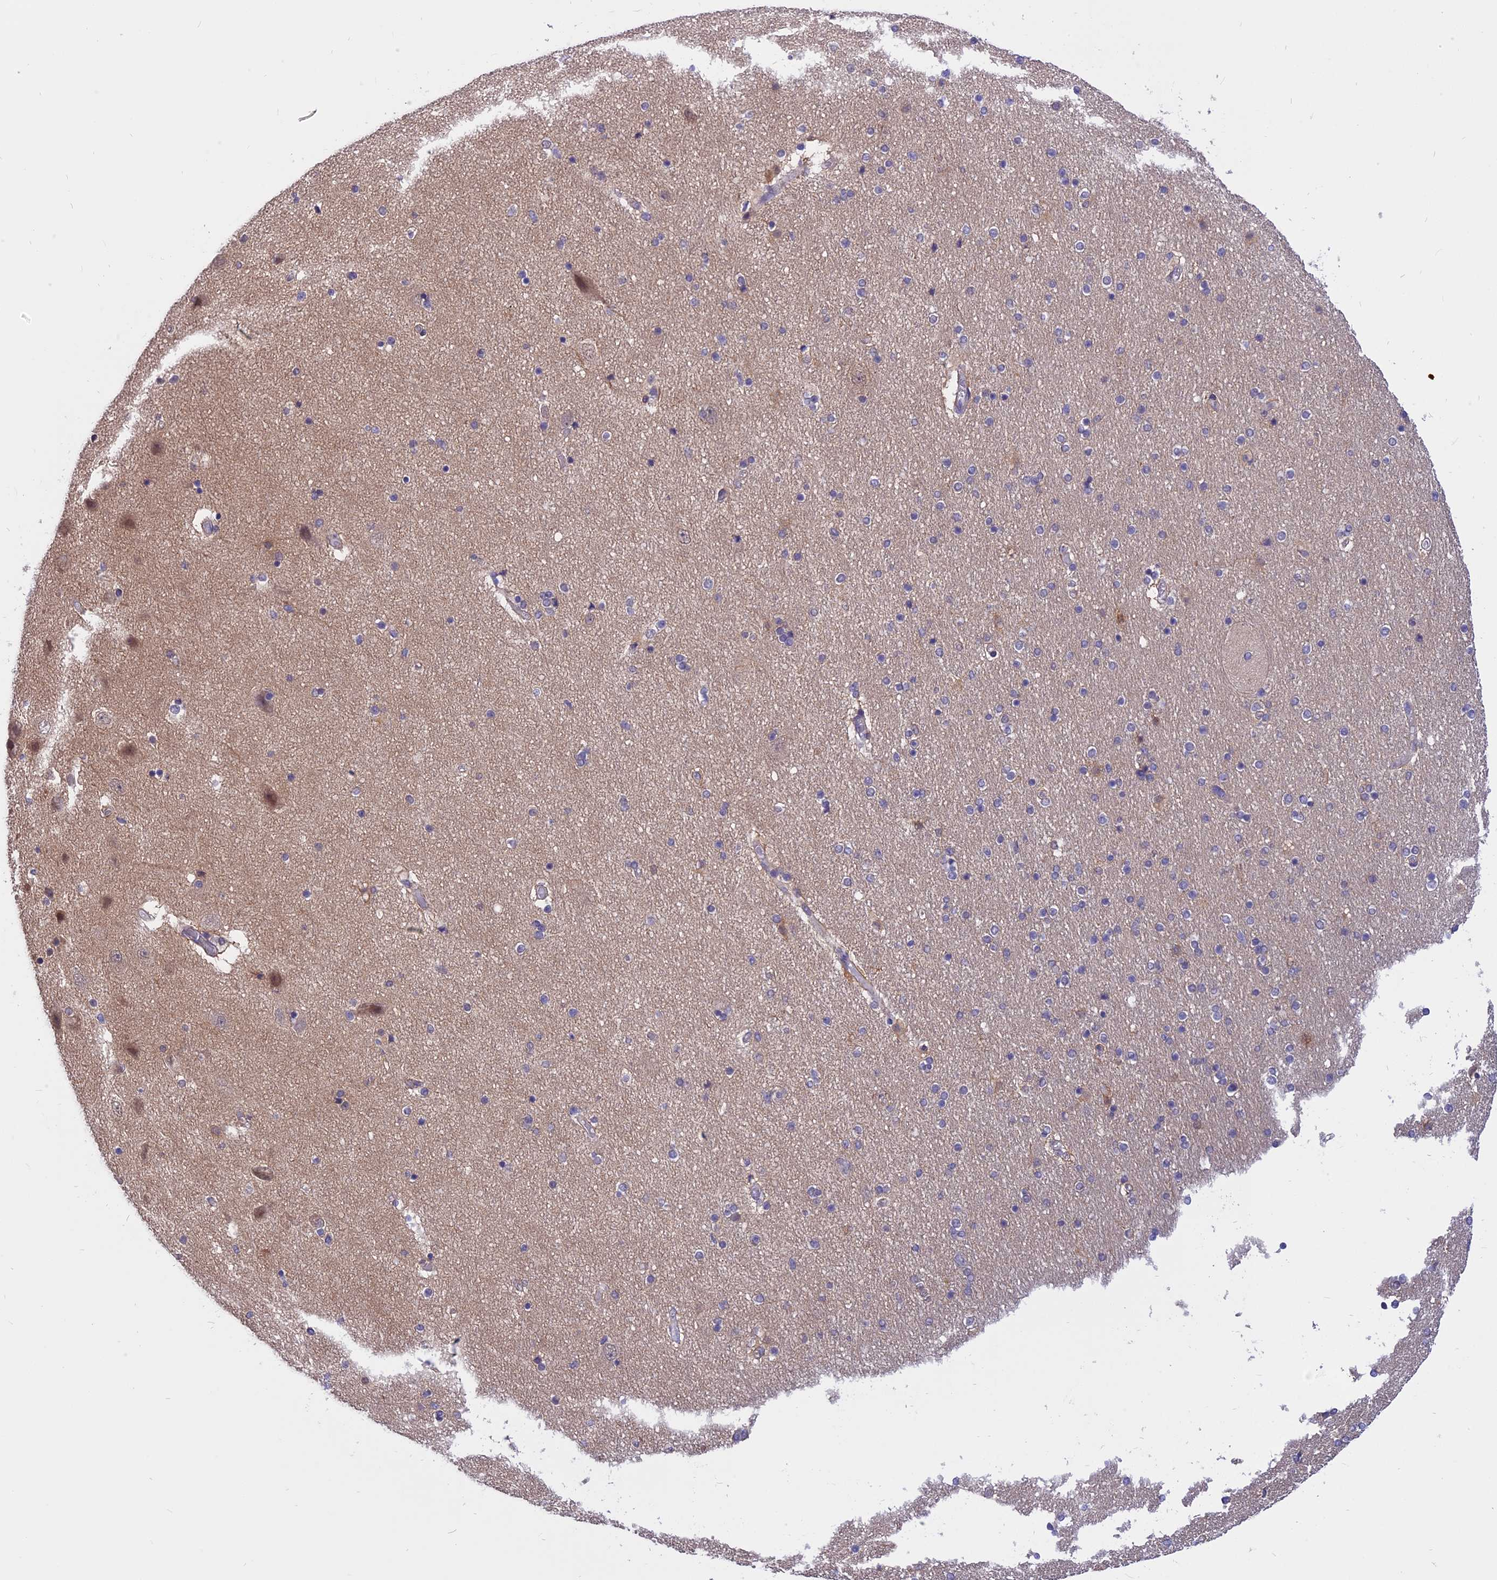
{"staining": {"intensity": "negative", "quantity": "none", "location": "none"}, "tissue": "hippocampus", "cell_type": "Glial cells", "image_type": "normal", "snomed": [{"axis": "morphology", "description": "Normal tissue, NOS"}, {"axis": "topography", "description": "Hippocampus"}], "caption": "Immunohistochemical staining of normal human hippocampus reveals no significant staining in glial cells.", "gene": "STUB1", "patient": {"sex": "female", "age": 54}}